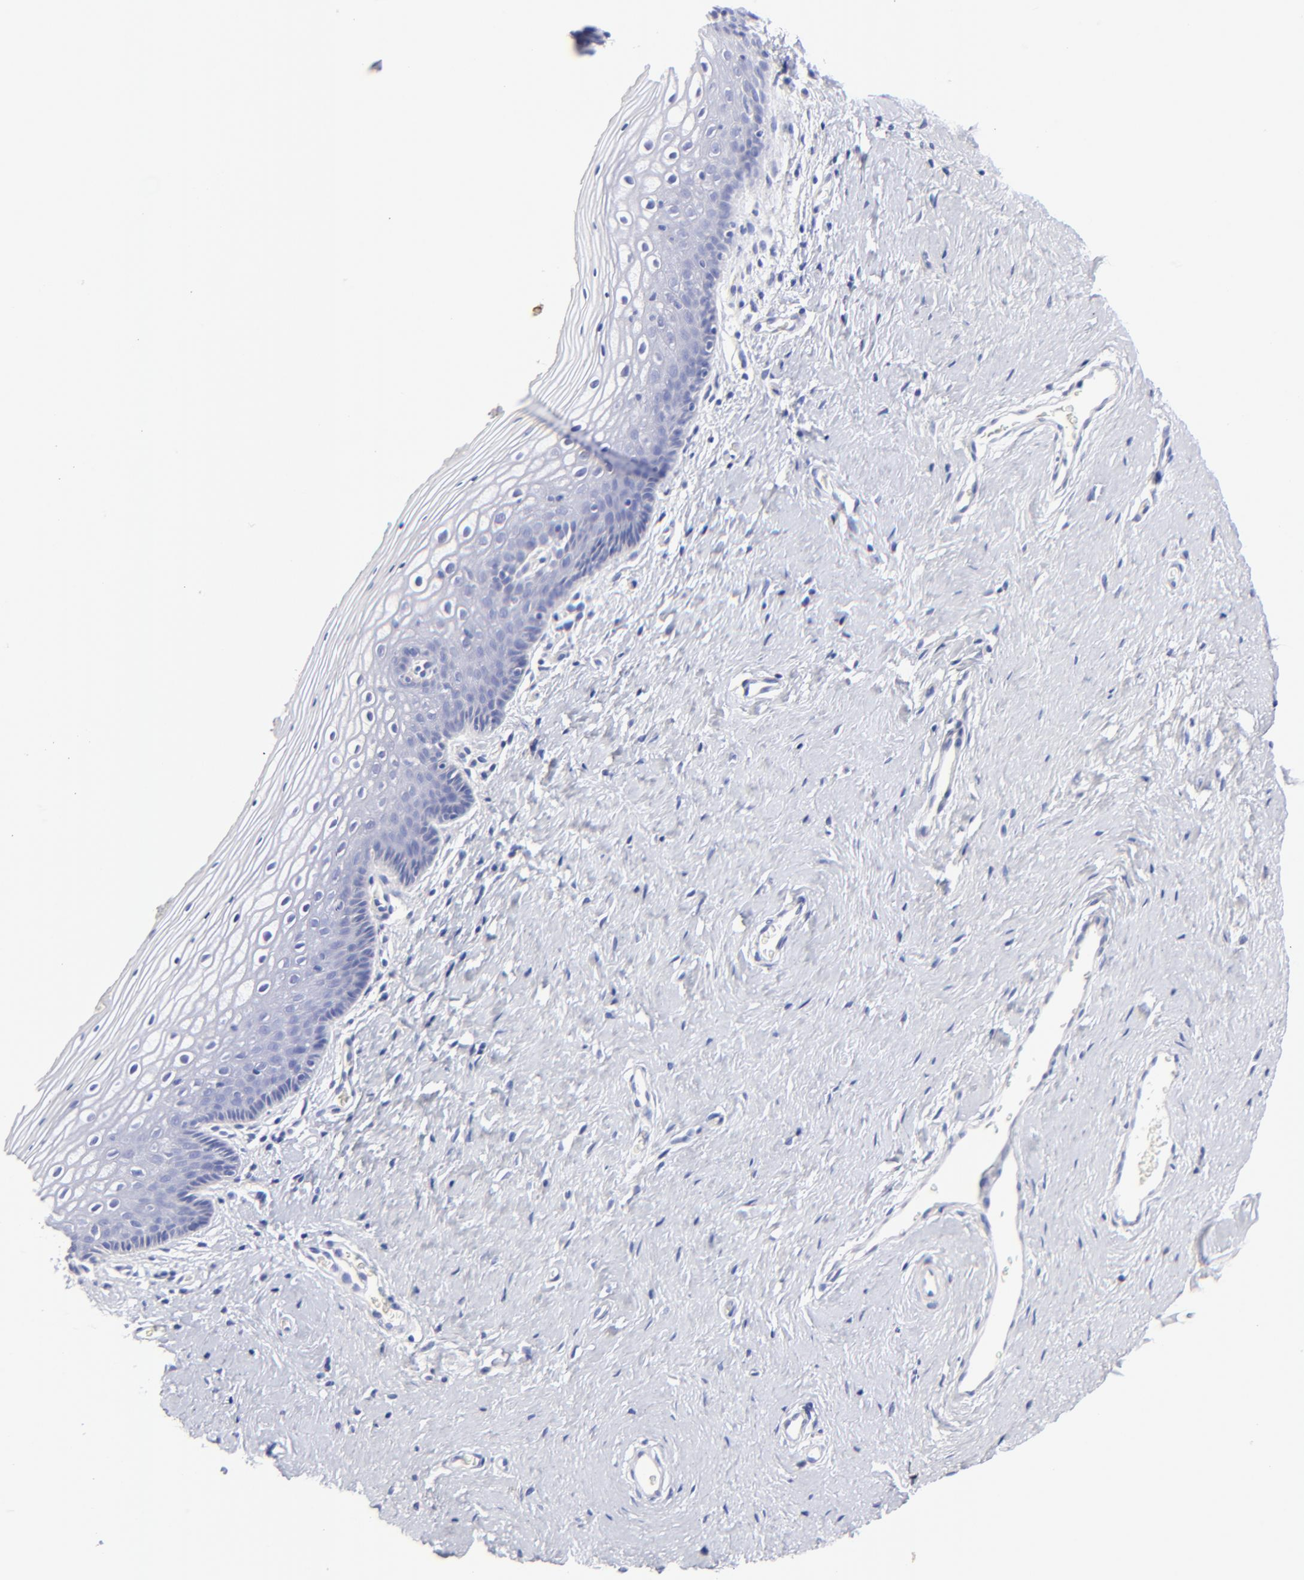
{"staining": {"intensity": "negative", "quantity": "none", "location": "none"}, "tissue": "vagina", "cell_type": "Squamous epithelial cells", "image_type": "normal", "snomed": [{"axis": "morphology", "description": "Normal tissue, NOS"}, {"axis": "topography", "description": "Vagina"}], "caption": "This is an IHC photomicrograph of benign human vagina. There is no expression in squamous epithelial cells.", "gene": "HORMAD2", "patient": {"sex": "female", "age": 46}}